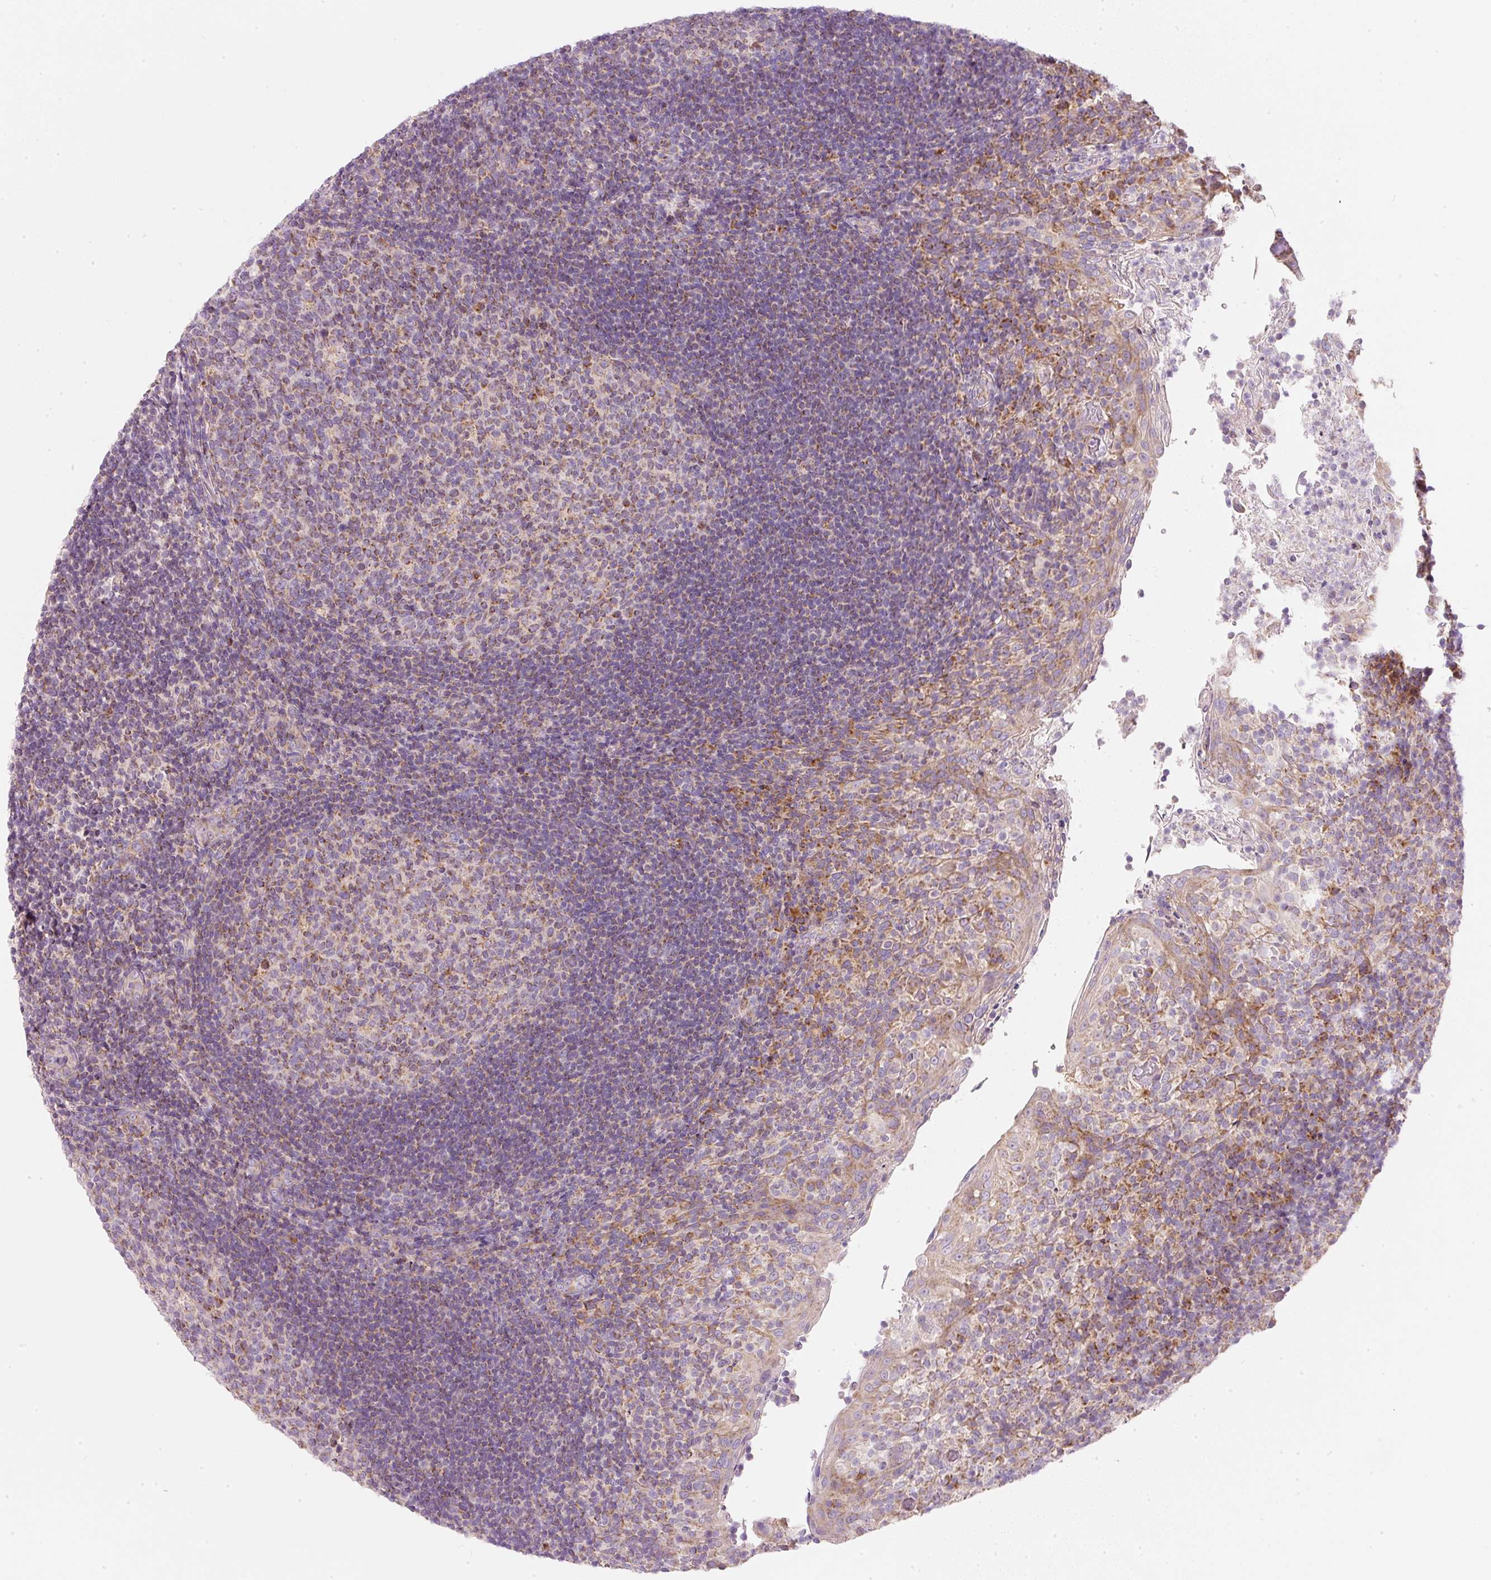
{"staining": {"intensity": "moderate", "quantity": ">75%", "location": "cytoplasmic/membranous"}, "tissue": "tonsil", "cell_type": "Germinal center cells", "image_type": "normal", "snomed": [{"axis": "morphology", "description": "Normal tissue, NOS"}, {"axis": "topography", "description": "Tonsil"}], "caption": "Tonsil stained for a protein exhibits moderate cytoplasmic/membranous positivity in germinal center cells. The staining was performed using DAB (3,3'-diaminobenzidine), with brown indicating positive protein expression. Nuclei are stained blue with hematoxylin.", "gene": "NDUFA1", "patient": {"sex": "female", "age": 10}}